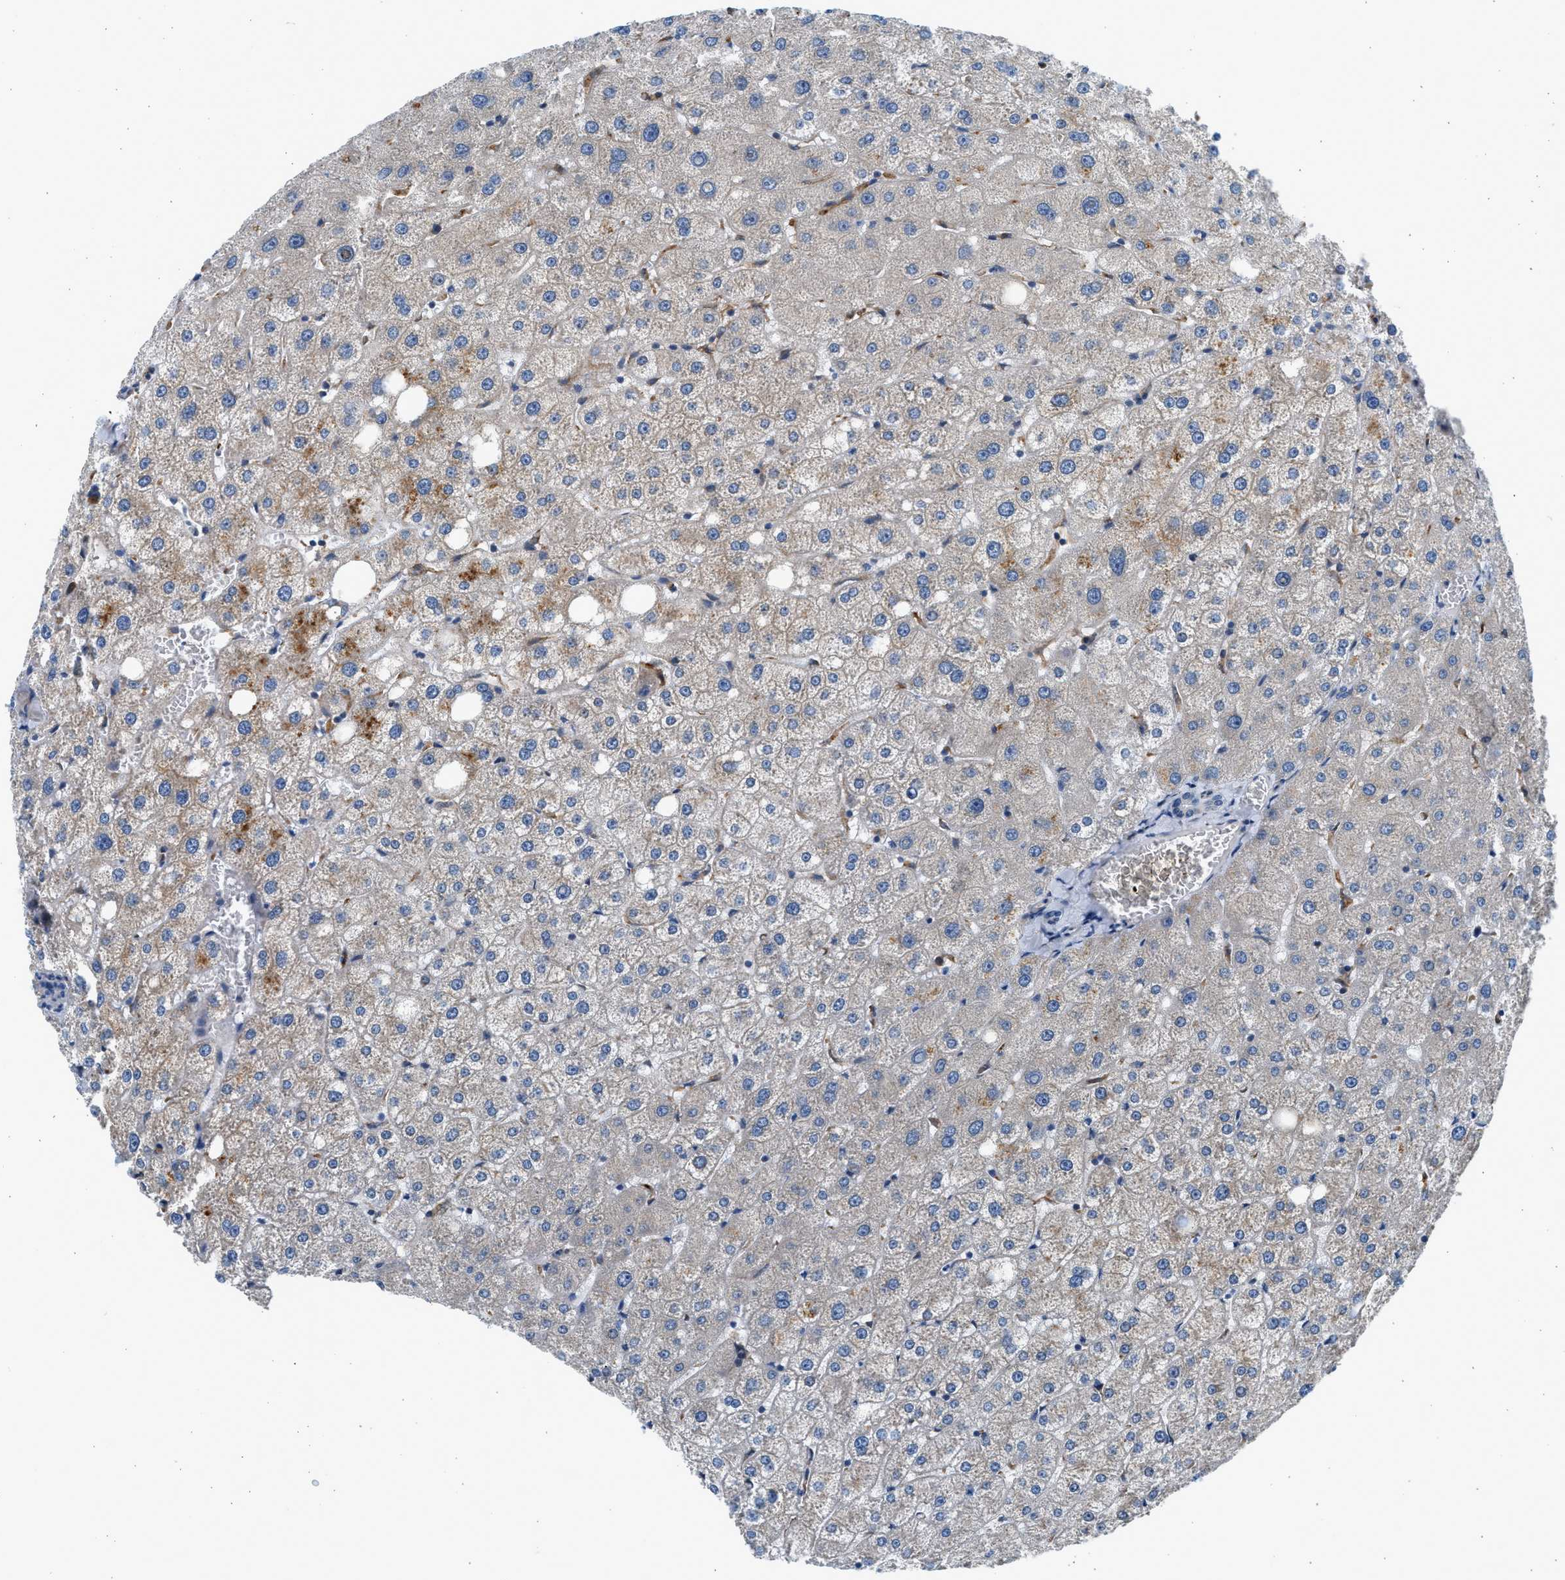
{"staining": {"intensity": "negative", "quantity": "none", "location": "none"}, "tissue": "liver", "cell_type": "Cholangiocytes", "image_type": "normal", "snomed": [{"axis": "morphology", "description": "Normal tissue, NOS"}, {"axis": "topography", "description": "Liver"}], "caption": "This is an IHC micrograph of unremarkable liver. There is no positivity in cholangiocytes.", "gene": "CNTN6", "patient": {"sex": "male", "age": 73}}